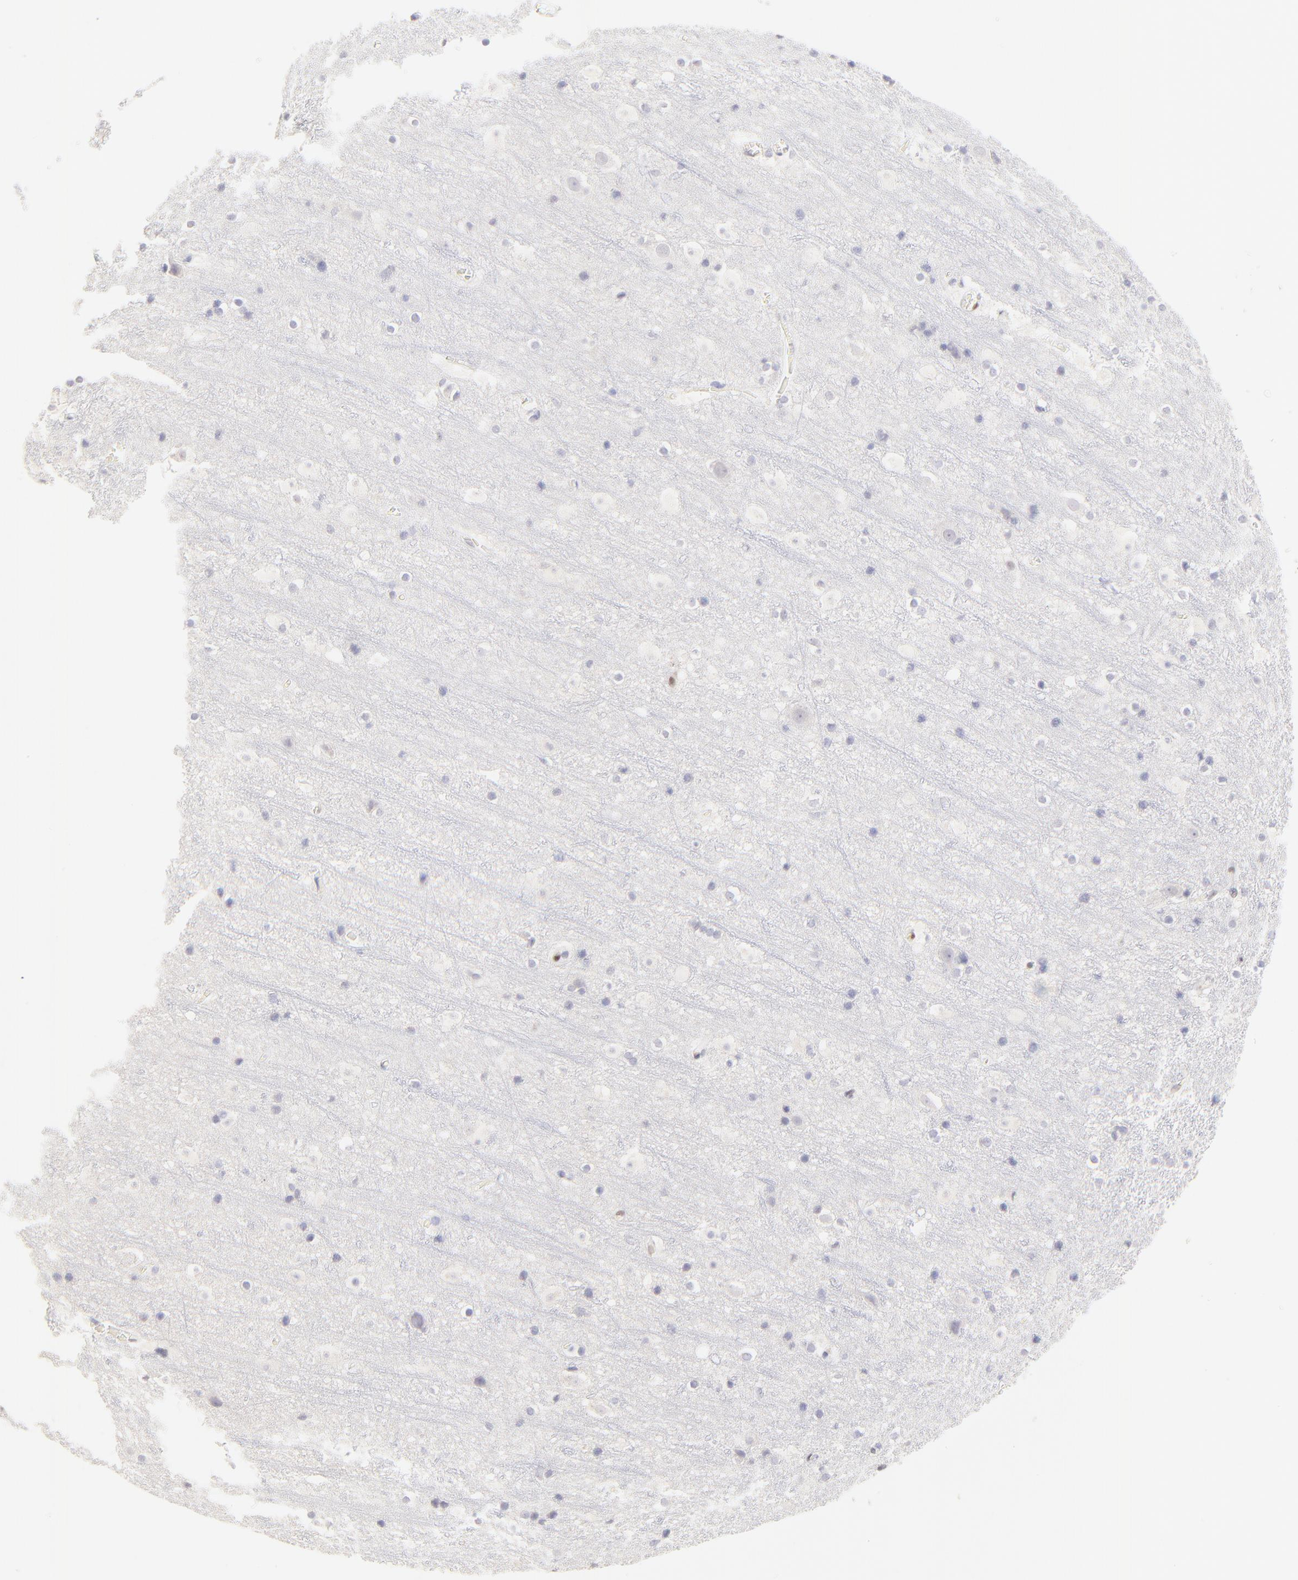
{"staining": {"intensity": "negative", "quantity": "none", "location": "none"}, "tissue": "cerebral cortex", "cell_type": "Endothelial cells", "image_type": "normal", "snomed": [{"axis": "morphology", "description": "Normal tissue, NOS"}, {"axis": "topography", "description": "Cerebral cortex"}], "caption": "An immunohistochemistry photomicrograph of unremarkable cerebral cortex is shown. There is no staining in endothelial cells of cerebral cortex. (DAB (3,3'-diaminobenzidine) IHC visualized using brightfield microscopy, high magnification).", "gene": "KLF4", "patient": {"sex": "male", "age": 45}}